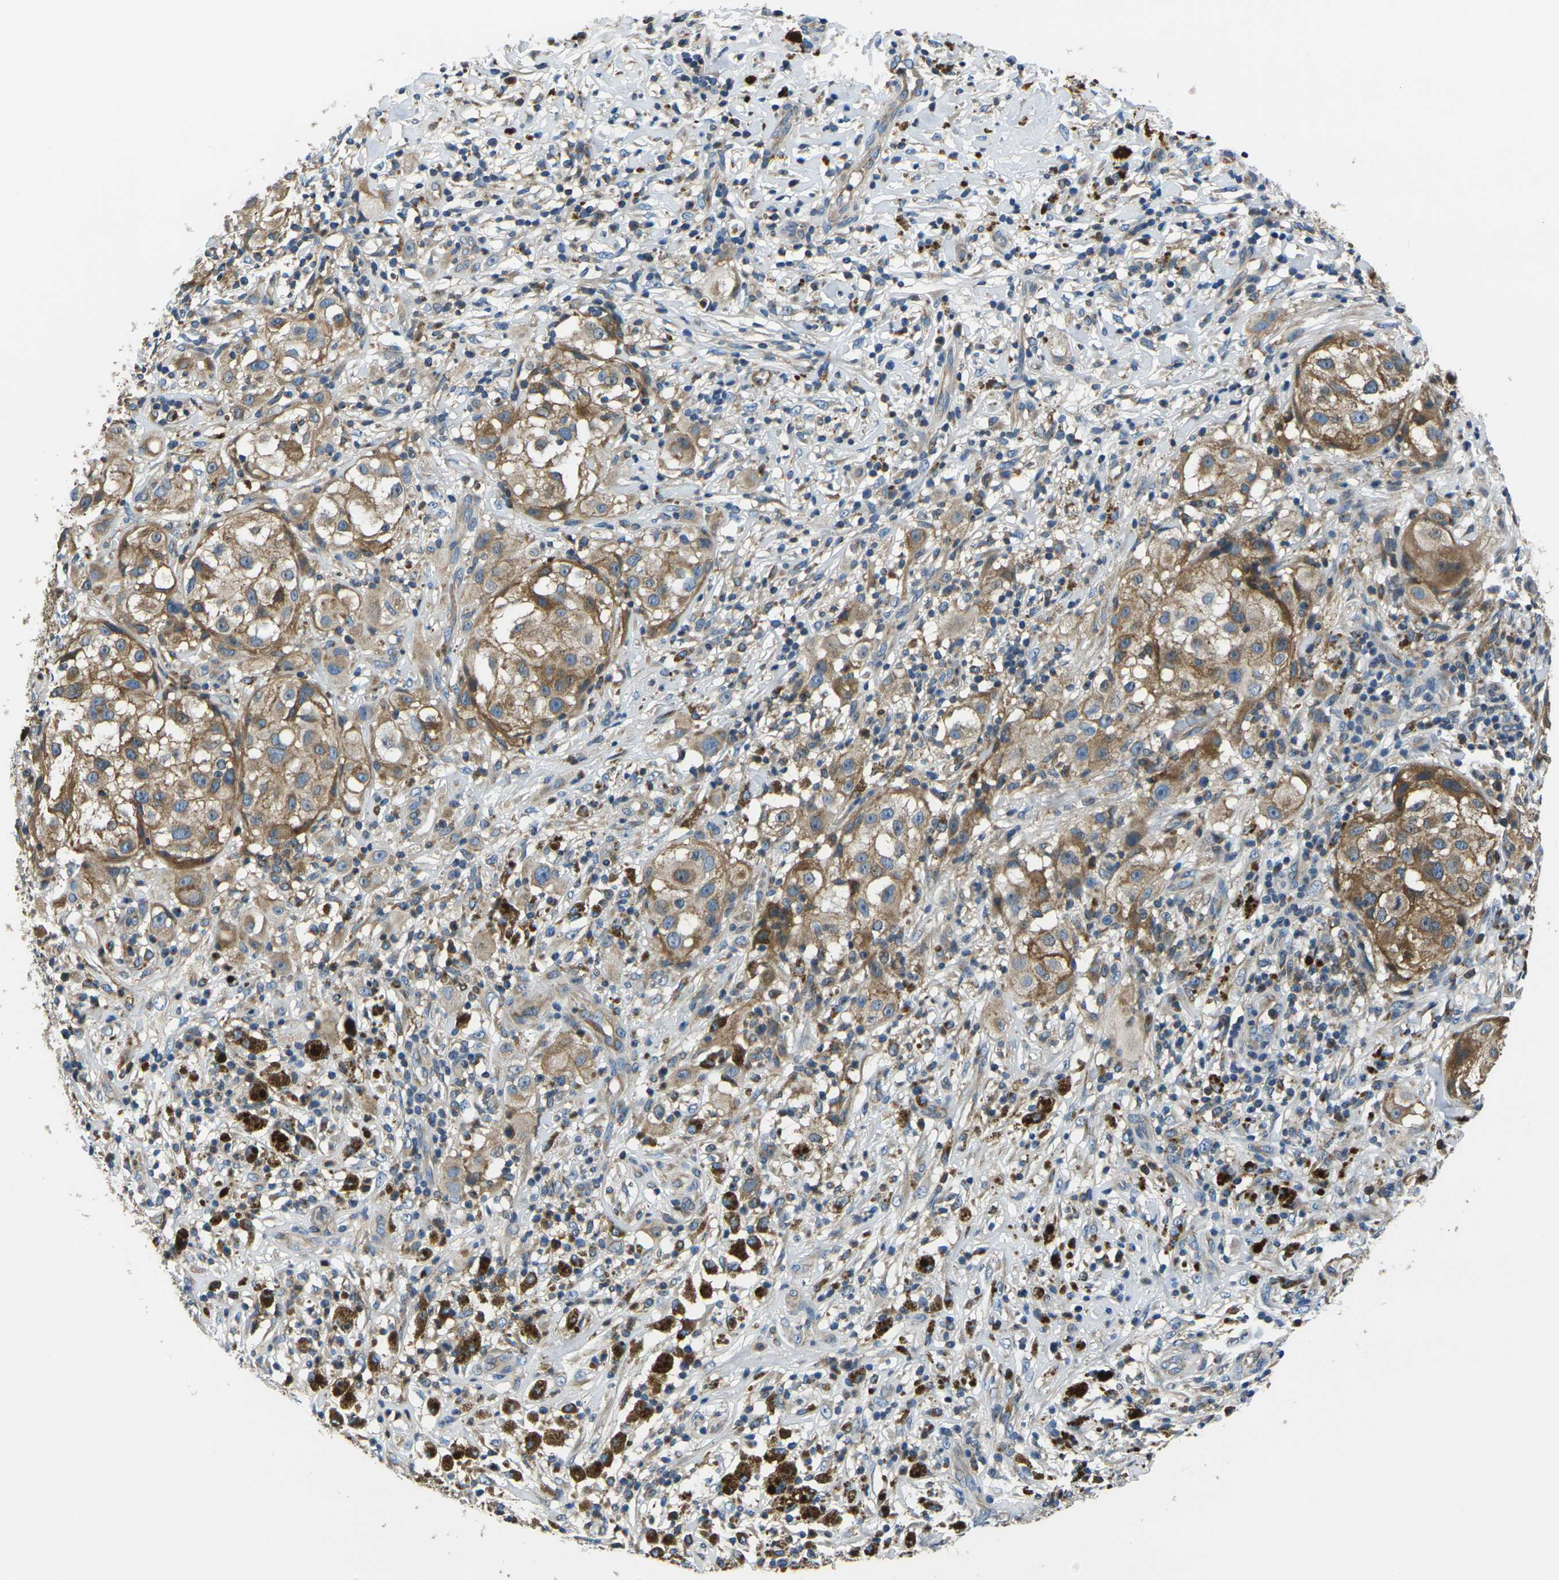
{"staining": {"intensity": "moderate", "quantity": ">75%", "location": "cytoplasmic/membranous"}, "tissue": "melanoma", "cell_type": "Tumor cells", "image_type": "cancer", "snomed": [{"axis": "morphology", "description": "Necrosis, NOS"}, {"axis": "morphology", "description": "Malignant melanoma, NOS"}, {"axis": "topography", "description": "Skin"}], "caption": "Immunohistochemical staining of human melanoma exhibits medium levels of moderate cytoplasmic/membranous expression in approximately >75% of tumor cells. (Stains: DAB in brown, nuclei in blue, Microscopy: brightfield microscopy at high magnification).", "gene": "RAB1B", "patient": {"sex": "female", "age": 87}}